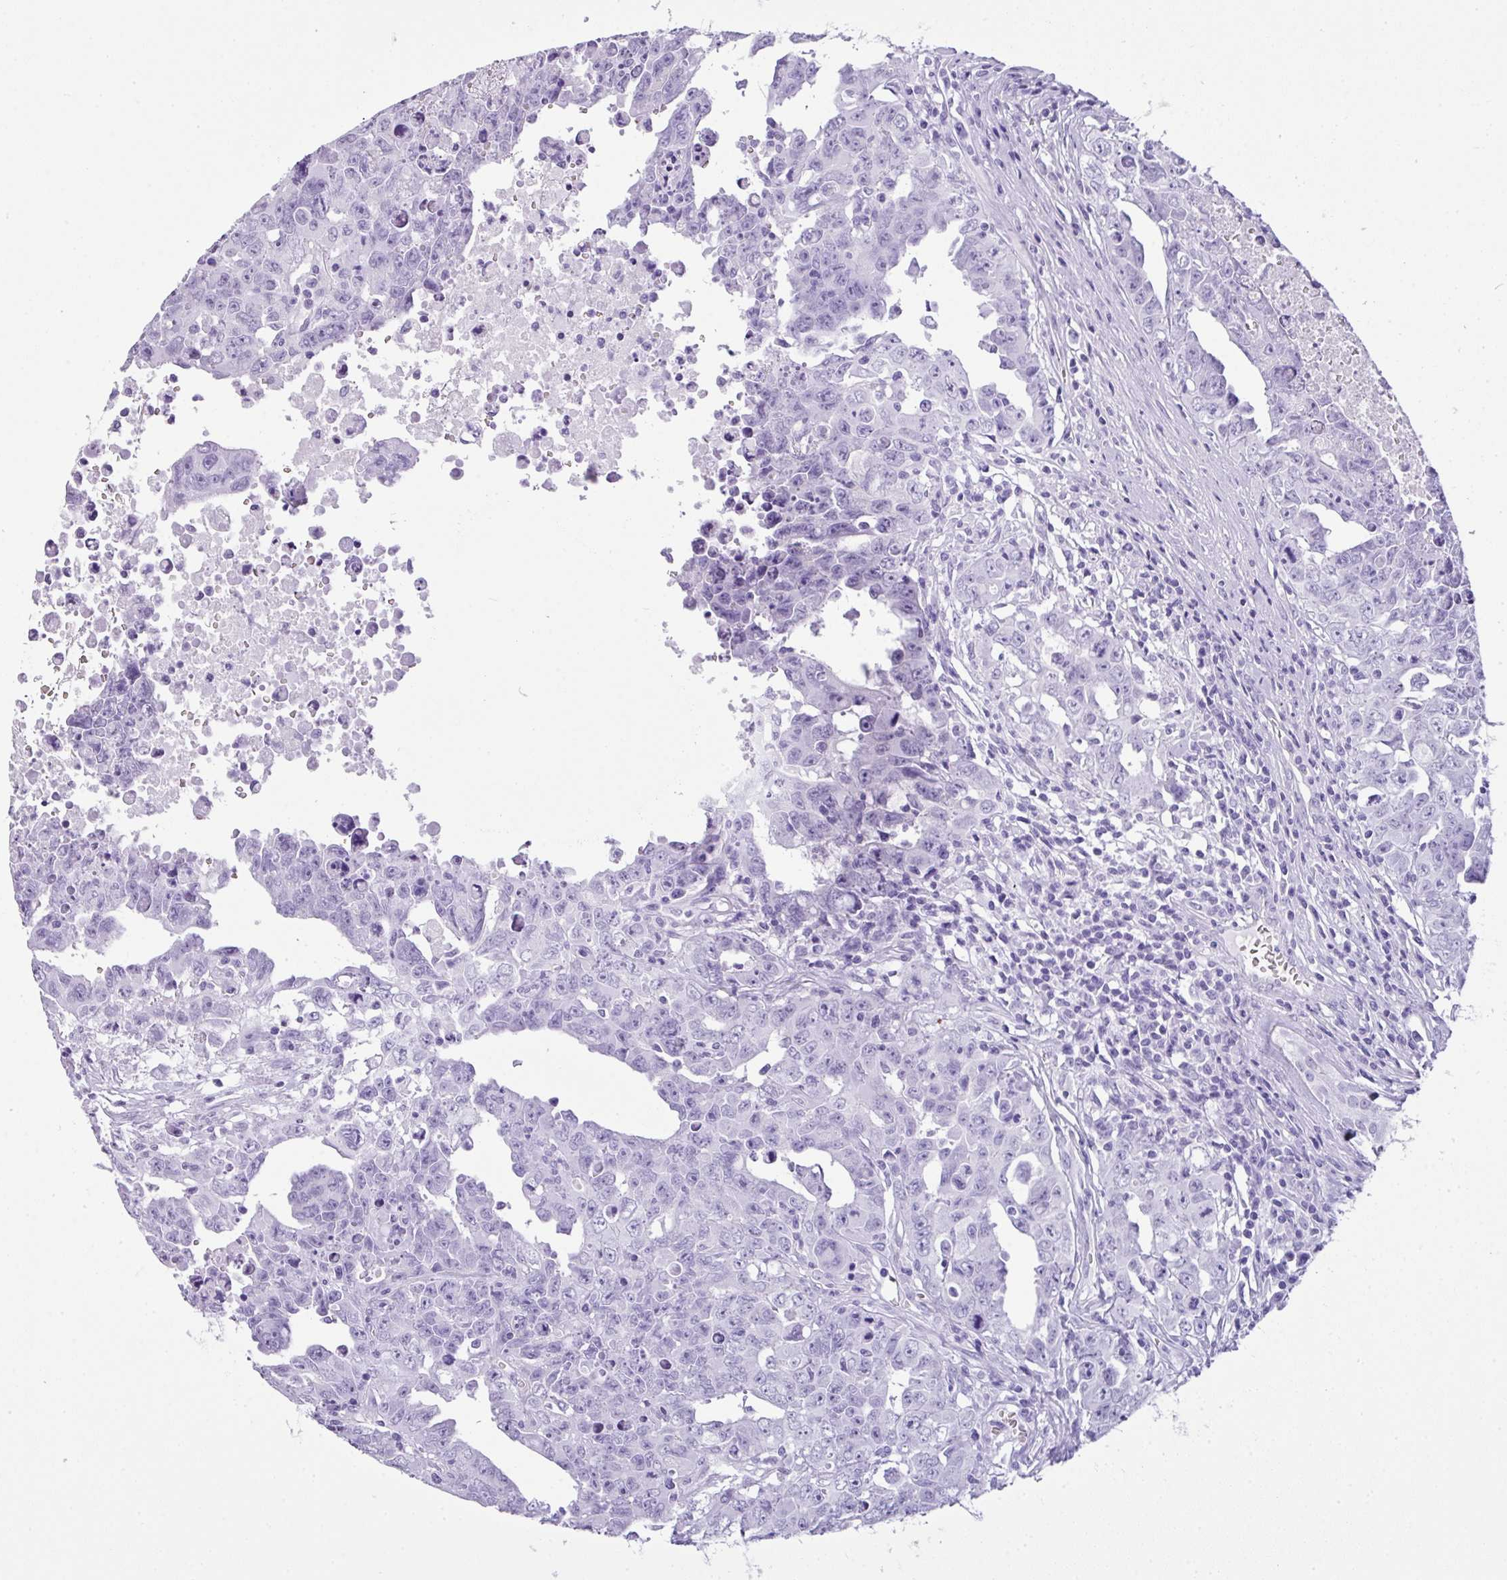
{"staining": {"intensity": "negative", "quantity": "none", "location": "none"}, "tissue": "testis cancer", "cell_type": "Tumor cells", "image_type": "cancer", "snomed": [{"axis": "morphology", "description": "Carcinoma, Embryonal, NOS"}, {"axis": "topography", "description": "Testis"}], "caption": "Immunohistochemistry (IHC) of human testis cancer reveals no positivity in tumor cells. (DAB immunohistochemistry (IHC), high magnification).", "gene": "TNP1", "patient": {"sex": "male", "age": 24}}